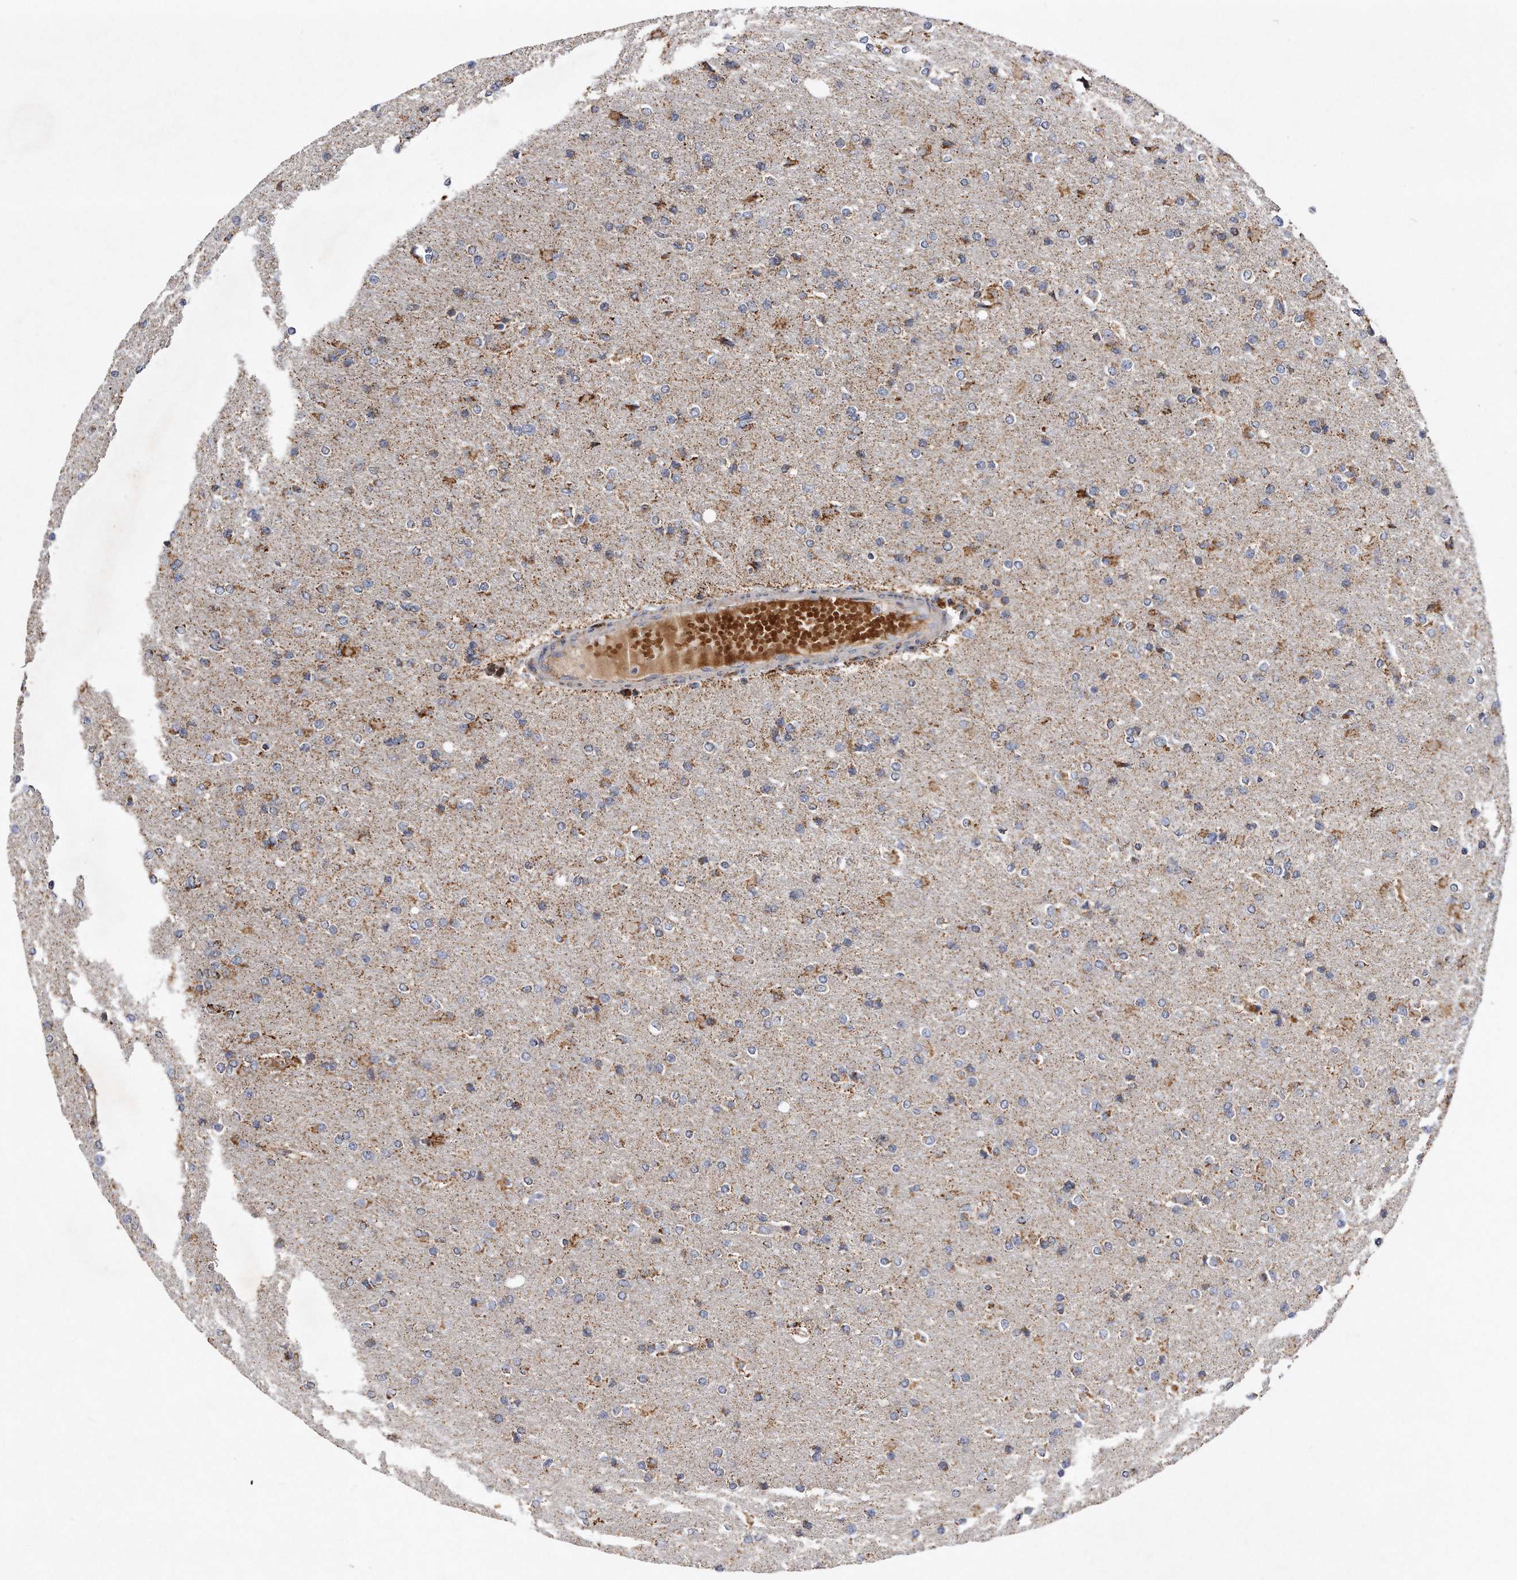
{"staining": {"intensity": "weak", "quantity": "25%-75%", "location": "cytoplasmic/membranous"}, "tissue": "glioma", "cell_type": "Tumor cells", "image_type": "cancer", "snomed": [{"axis": "morphology", "description": "Glioma, malignant, High grade"}, {"axis": "topography", "description": "Cerebral cortex"}], "caption": "The micrograph shows a brown stain indicating the presence of a protein in the cytoplasmic/membranous of tumor cells in high-grade glioma (malignant). (IHC, brightfield microscopy, high magnification).", "gene": "PPP5C", "patient": {"sex": "female", "age": 36}}